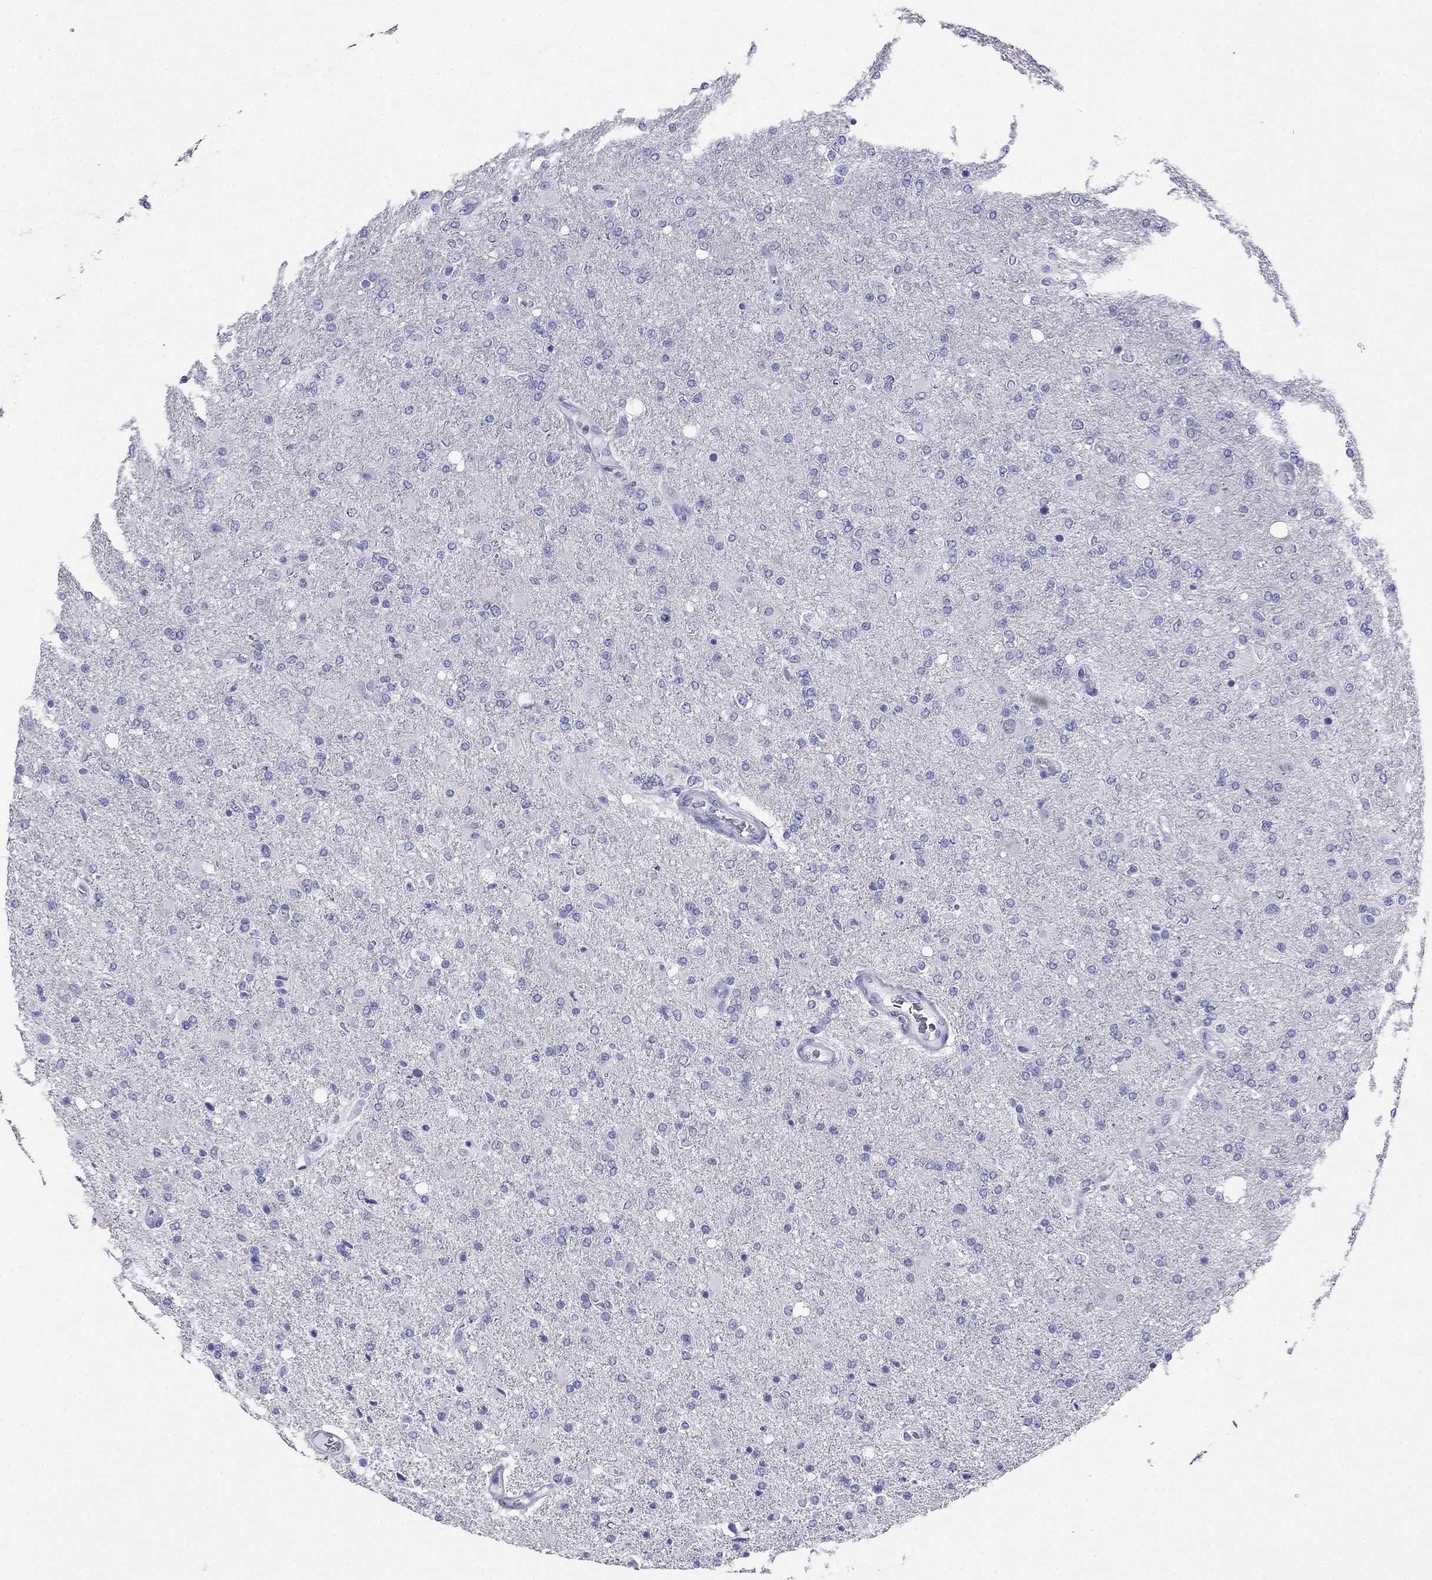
{"staining": {"intensity": "negative", "quantity": "none", "location": "none"}, "tissue": "glioma", "cell_type": "Tumor cells", "image_type": "cancer", "snomed": [{"axis": "morphology", "description": "Glioma, malignant, High grade"}, {"axis": "topography", "description": "Cerebral cortex"}], "caption": "IHC of glioma reveals no positivity in tumor cells.", "gene": "PPP1R36", "patient": {"sex": "male", "age": 70}}